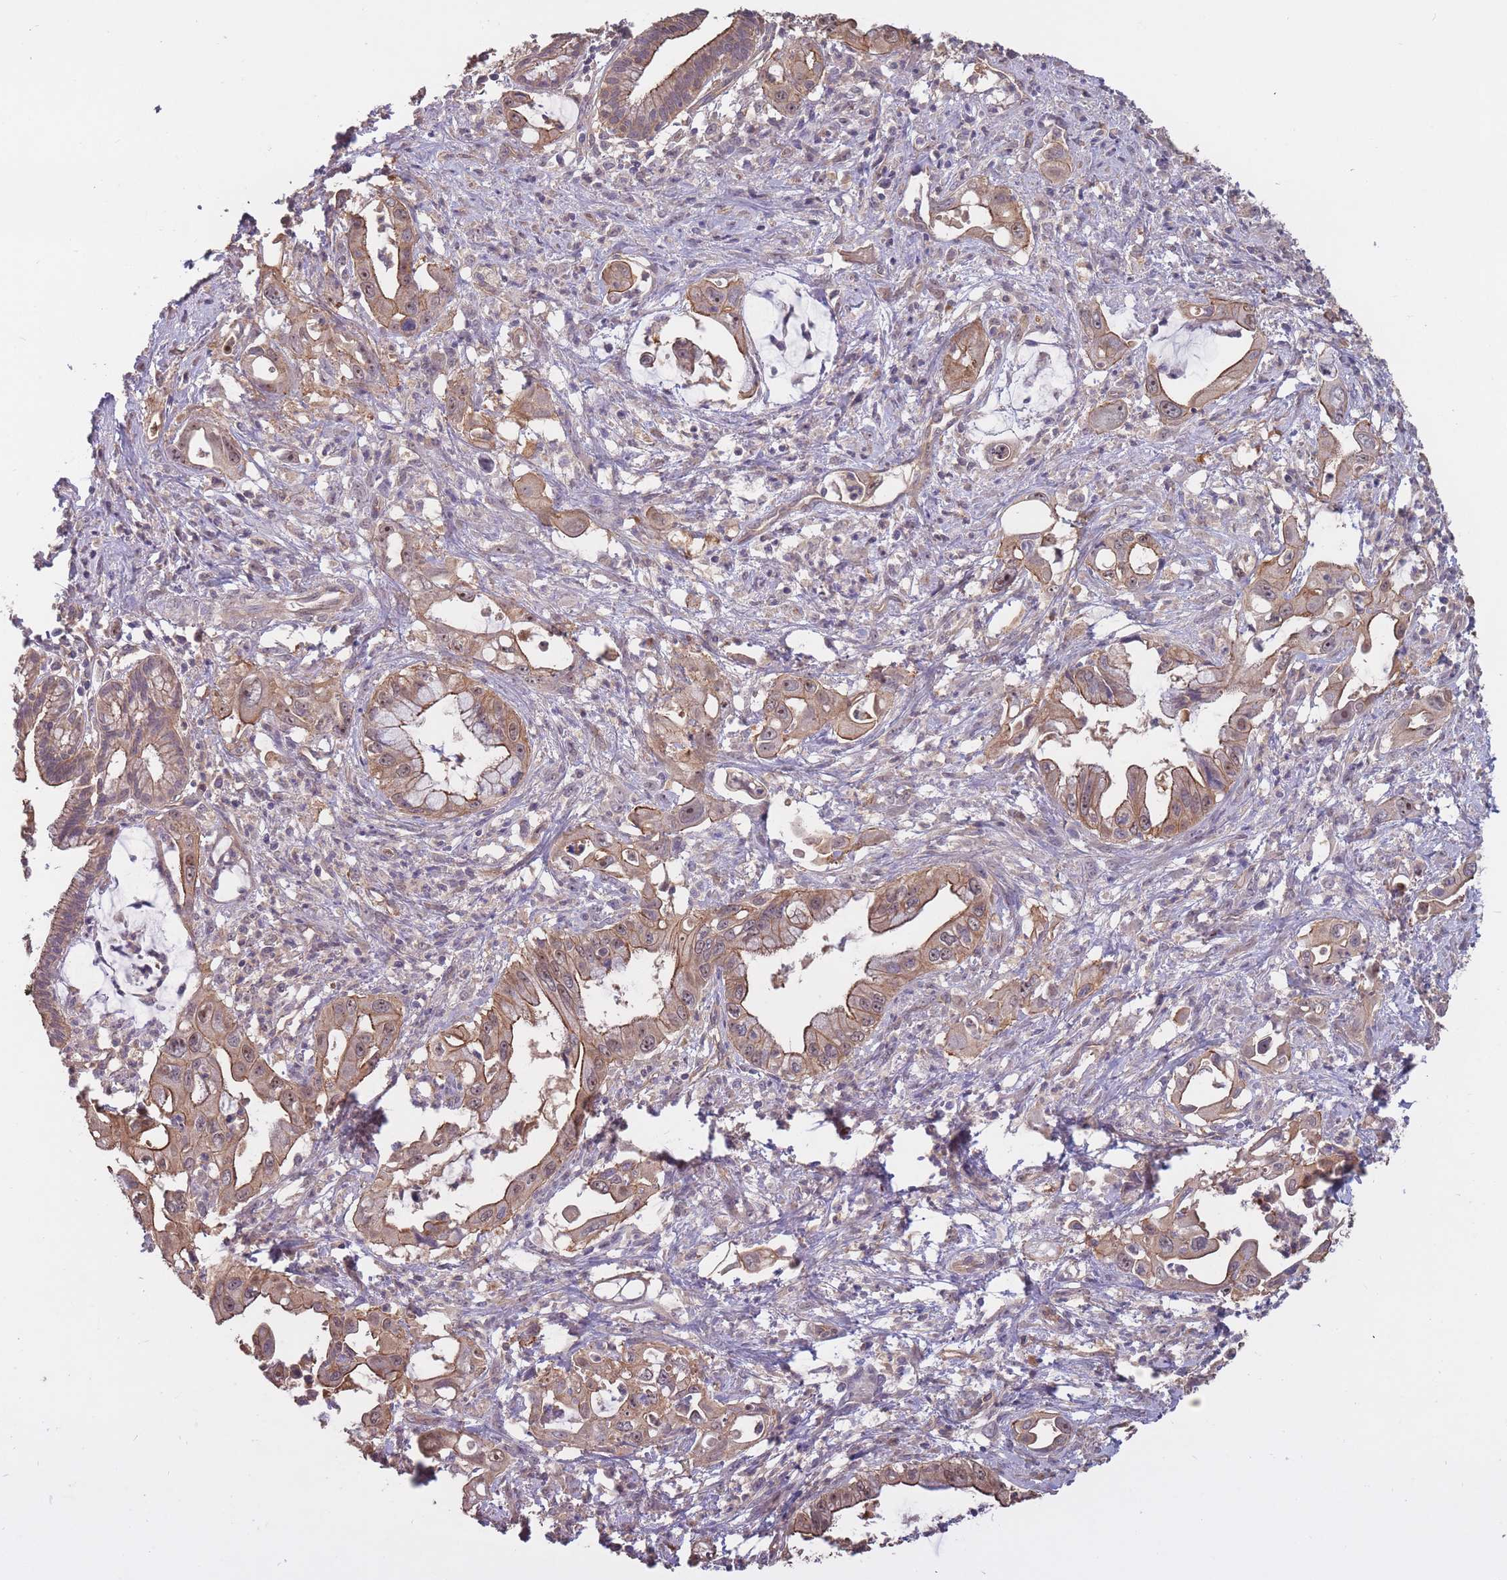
{"staining": {"intensity": "moderate", "quantity": ">75%", "location": "cytoplasmic/membranous,nuclear"}, "tissue": "pancreatic cancer", "cell_type": "Tumor cells", "image_type": "cancer", "snomed": [{"axis": "morphology", "description": "Adenocarcinoma, NOS"}, {"axis": "topography", "description": "Pancreas"}], "caption": "Approximately >75% of tumor cells in human pancreatic adenocarcinoma show moderate cytoplasmic/membranous and nuclear protein positivity as visualized by brown immunohistochemical staining.", "gene": "KIAA1755", "patient": {"sex": "male", "age": 61}}